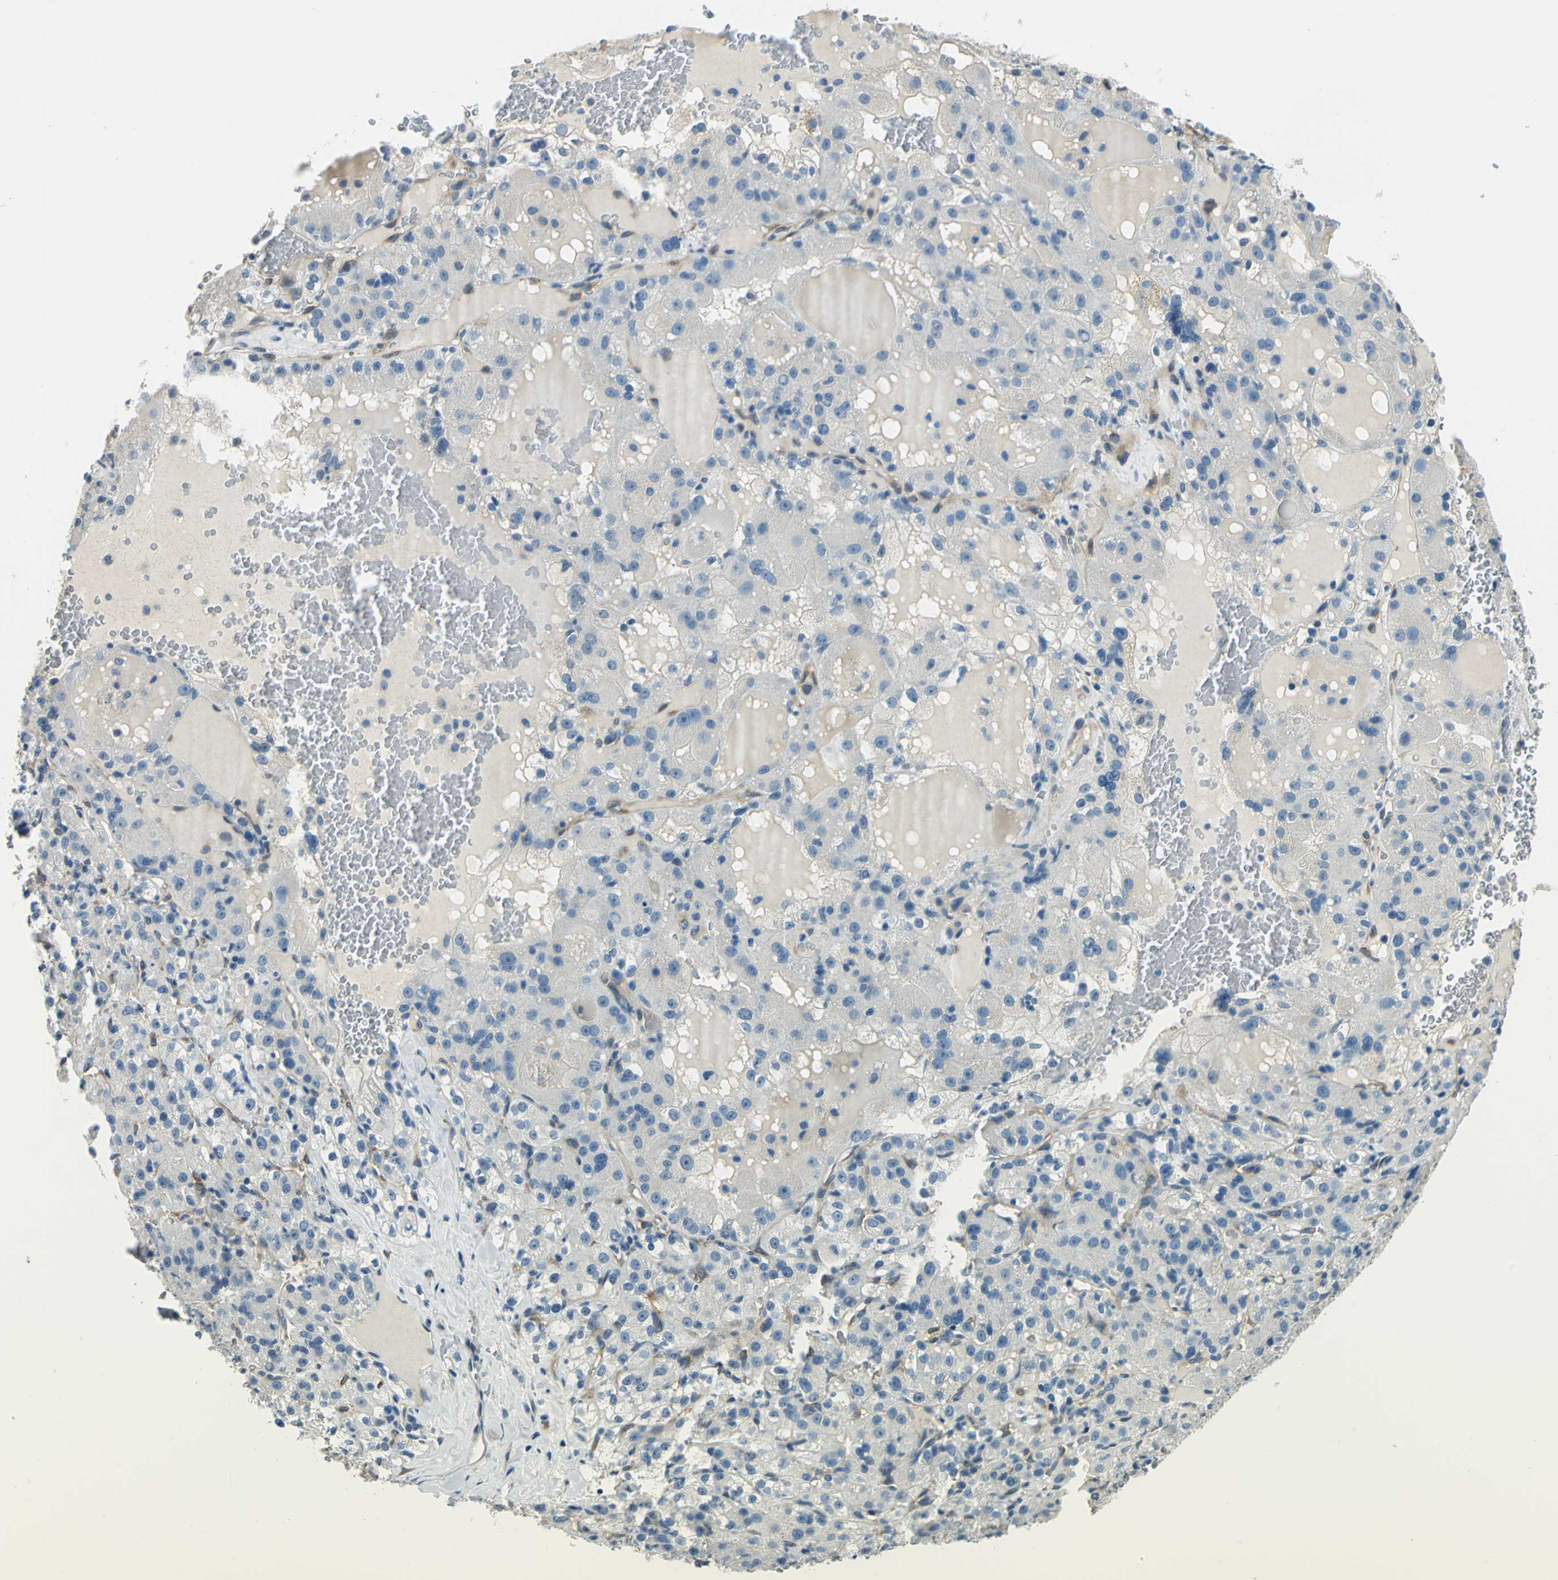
{"staining": {"intensity": "negative", "quantity": "none", "location": "none"}, "tissue": "renal cancer", "cell_type": "Tumor cells", "image_type": "cancer", "snomed": [{"axis": "morphology", "description": "Normal tissue, NOS"}, {"axis": "morphology", "description": "Adenocarcinoma, NOS"}, {"axis": "topography", "description": "Kidney"}], "caption": "Renal cancer stained for a protein using IHC shows no positivity tumor cells.", "gene": "CDC42EP1", "patient": {"sex": "male", "age": 61}}